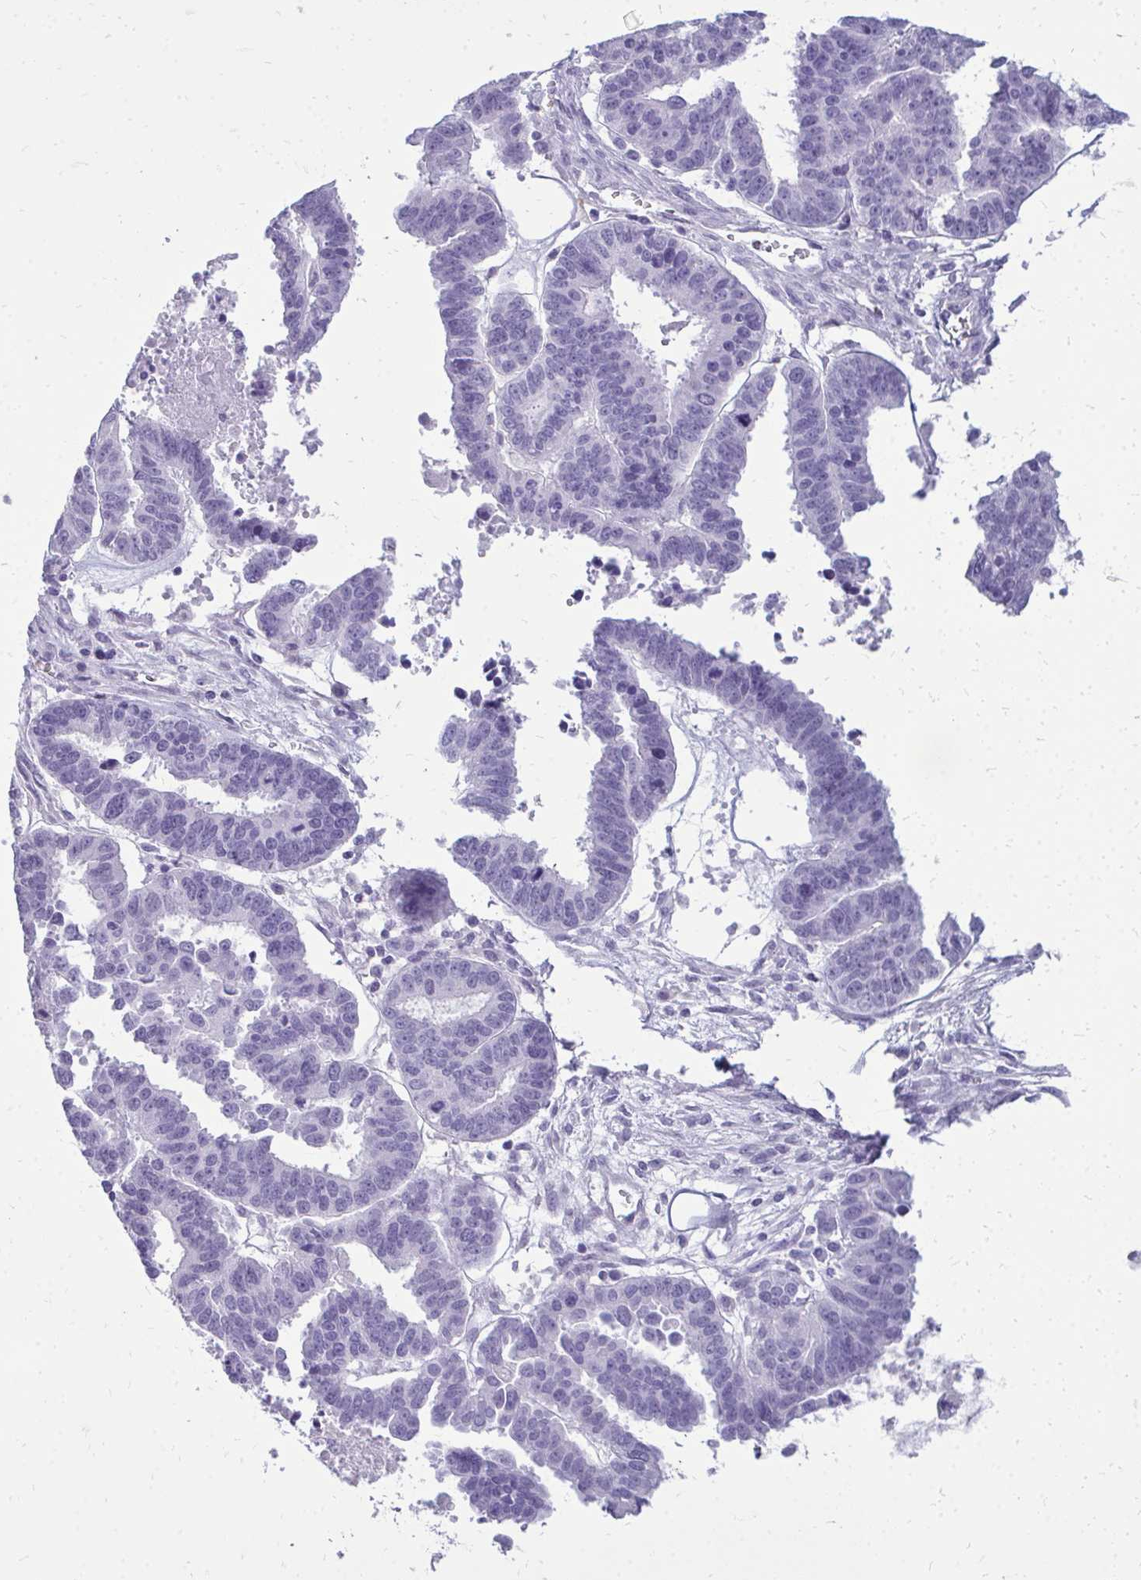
{"staining": {"intensity": "negative", "quantity": "none", "location": "none"}, "tissue": "ovarian cancer", "cell_type": "Tumor cells", "image_type": "cancer", "snomed": [{"axis": "morphology", "description": "Carcinoma, endometroid"}, {"axis": "morphology", "description": "Cystadenocarcinoma, serous, NOS"}, {"axis": "topography", "description": "Ovary"}], "caption": "Tumor cells show no significant protein positivity in endometroid carcinoma (ovarian). (Immunohistochemistry, brightfield microscopy, high magnification).", "gene": "FABP3", "patient": {"sex": "female", "age": 45}}